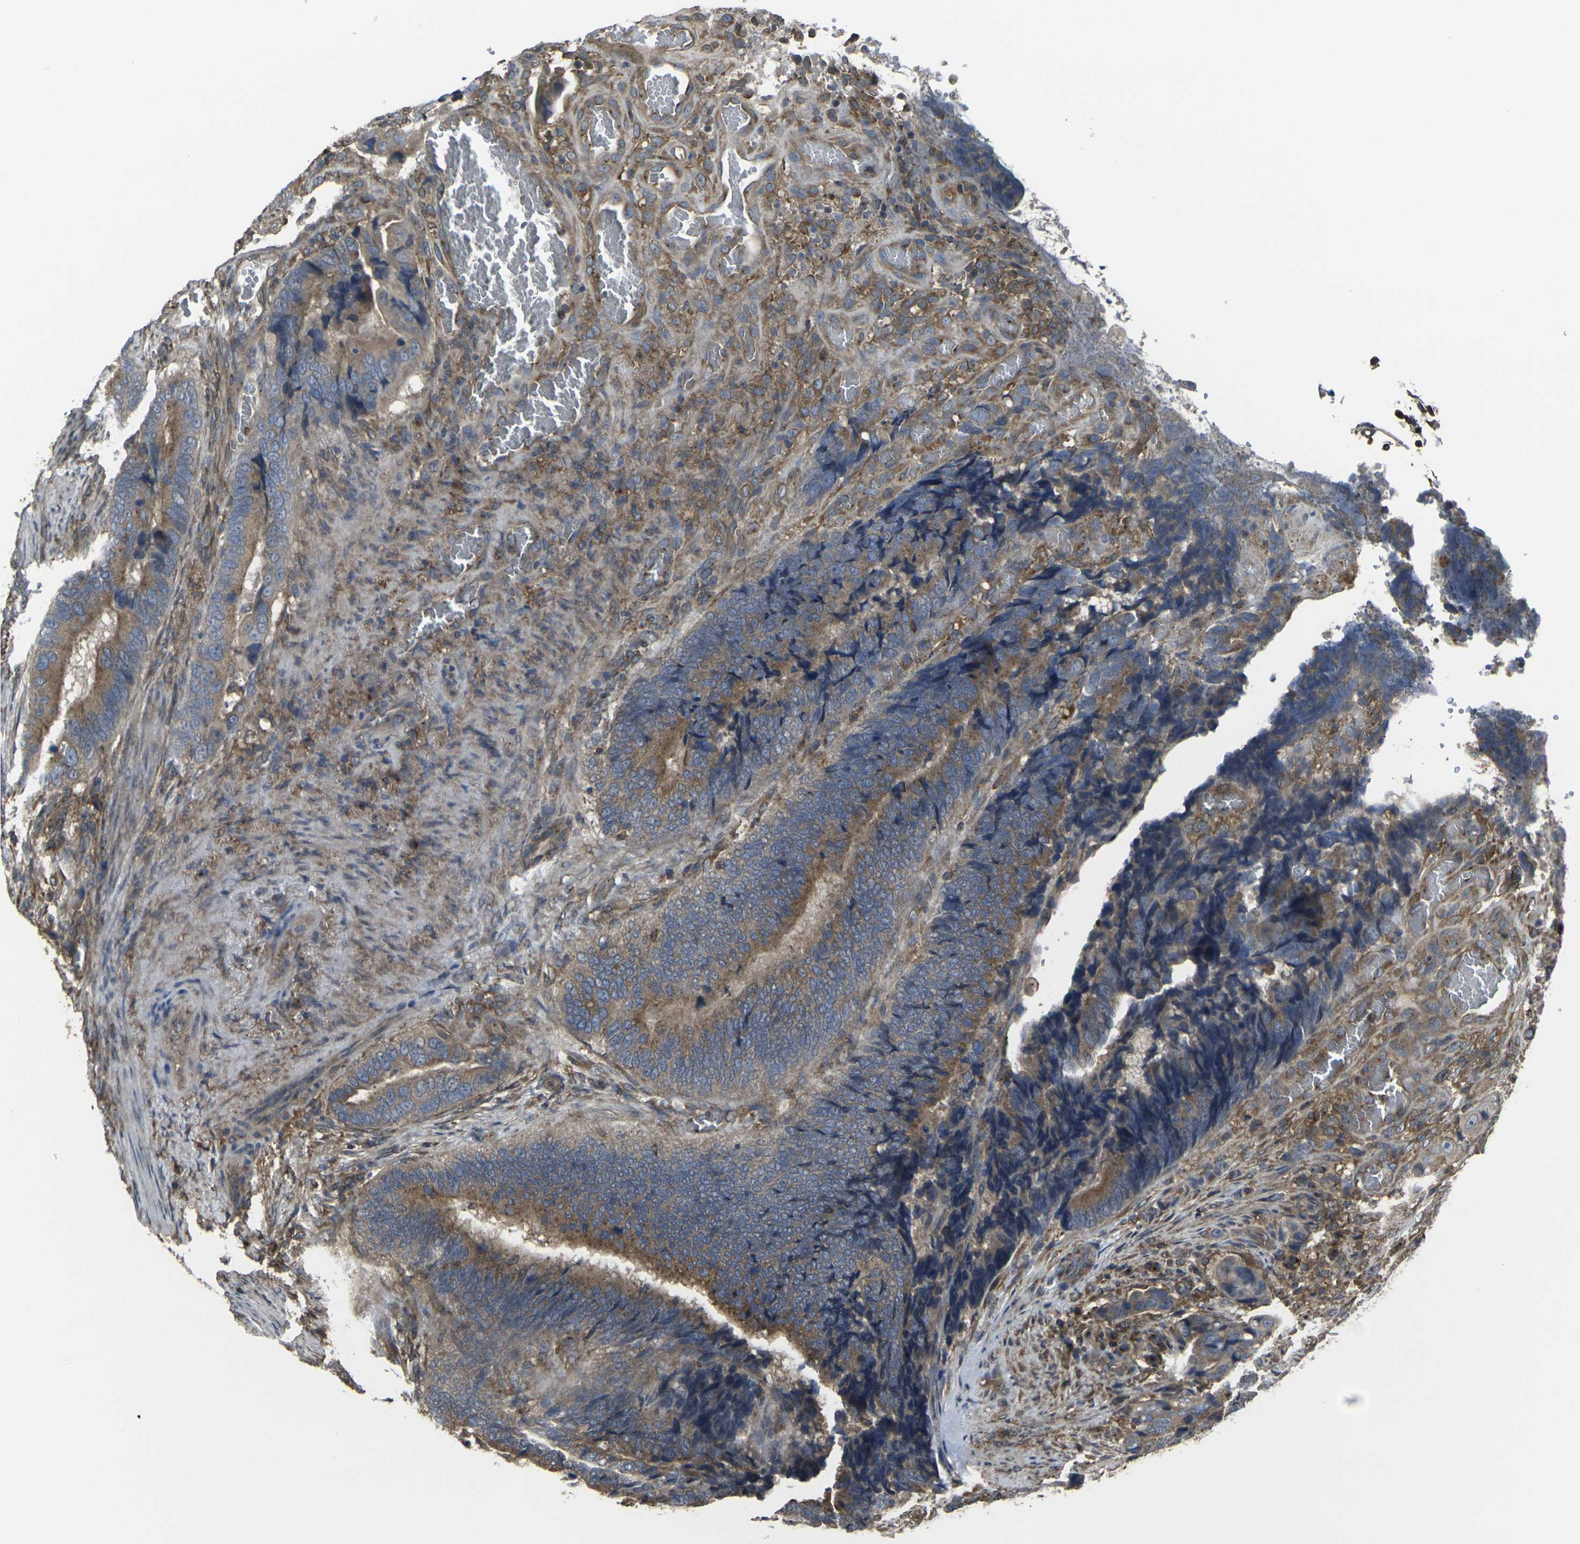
{"staining": {"intensity": "weak", "quantity": ">75%", "location": "cytoplasmic/membranous"}, "tissue": "colorectal cancer", "cell_type": "Tumor cells", "image_type": "cancer", "snomed": [{"axis": "morphology", "description": "Adenocarcinoma, NOS"}, {"axis": "topography", "description": "Colon"}], "caption": "Approximately >75% of tumor cells in human colorectal cancer show weak cytoplasmic/membranous protein positivity as visualized by brown immunohistochemical staining.", "gene": "PRKACB", "patient": {"sex": "male", "age": 72}}